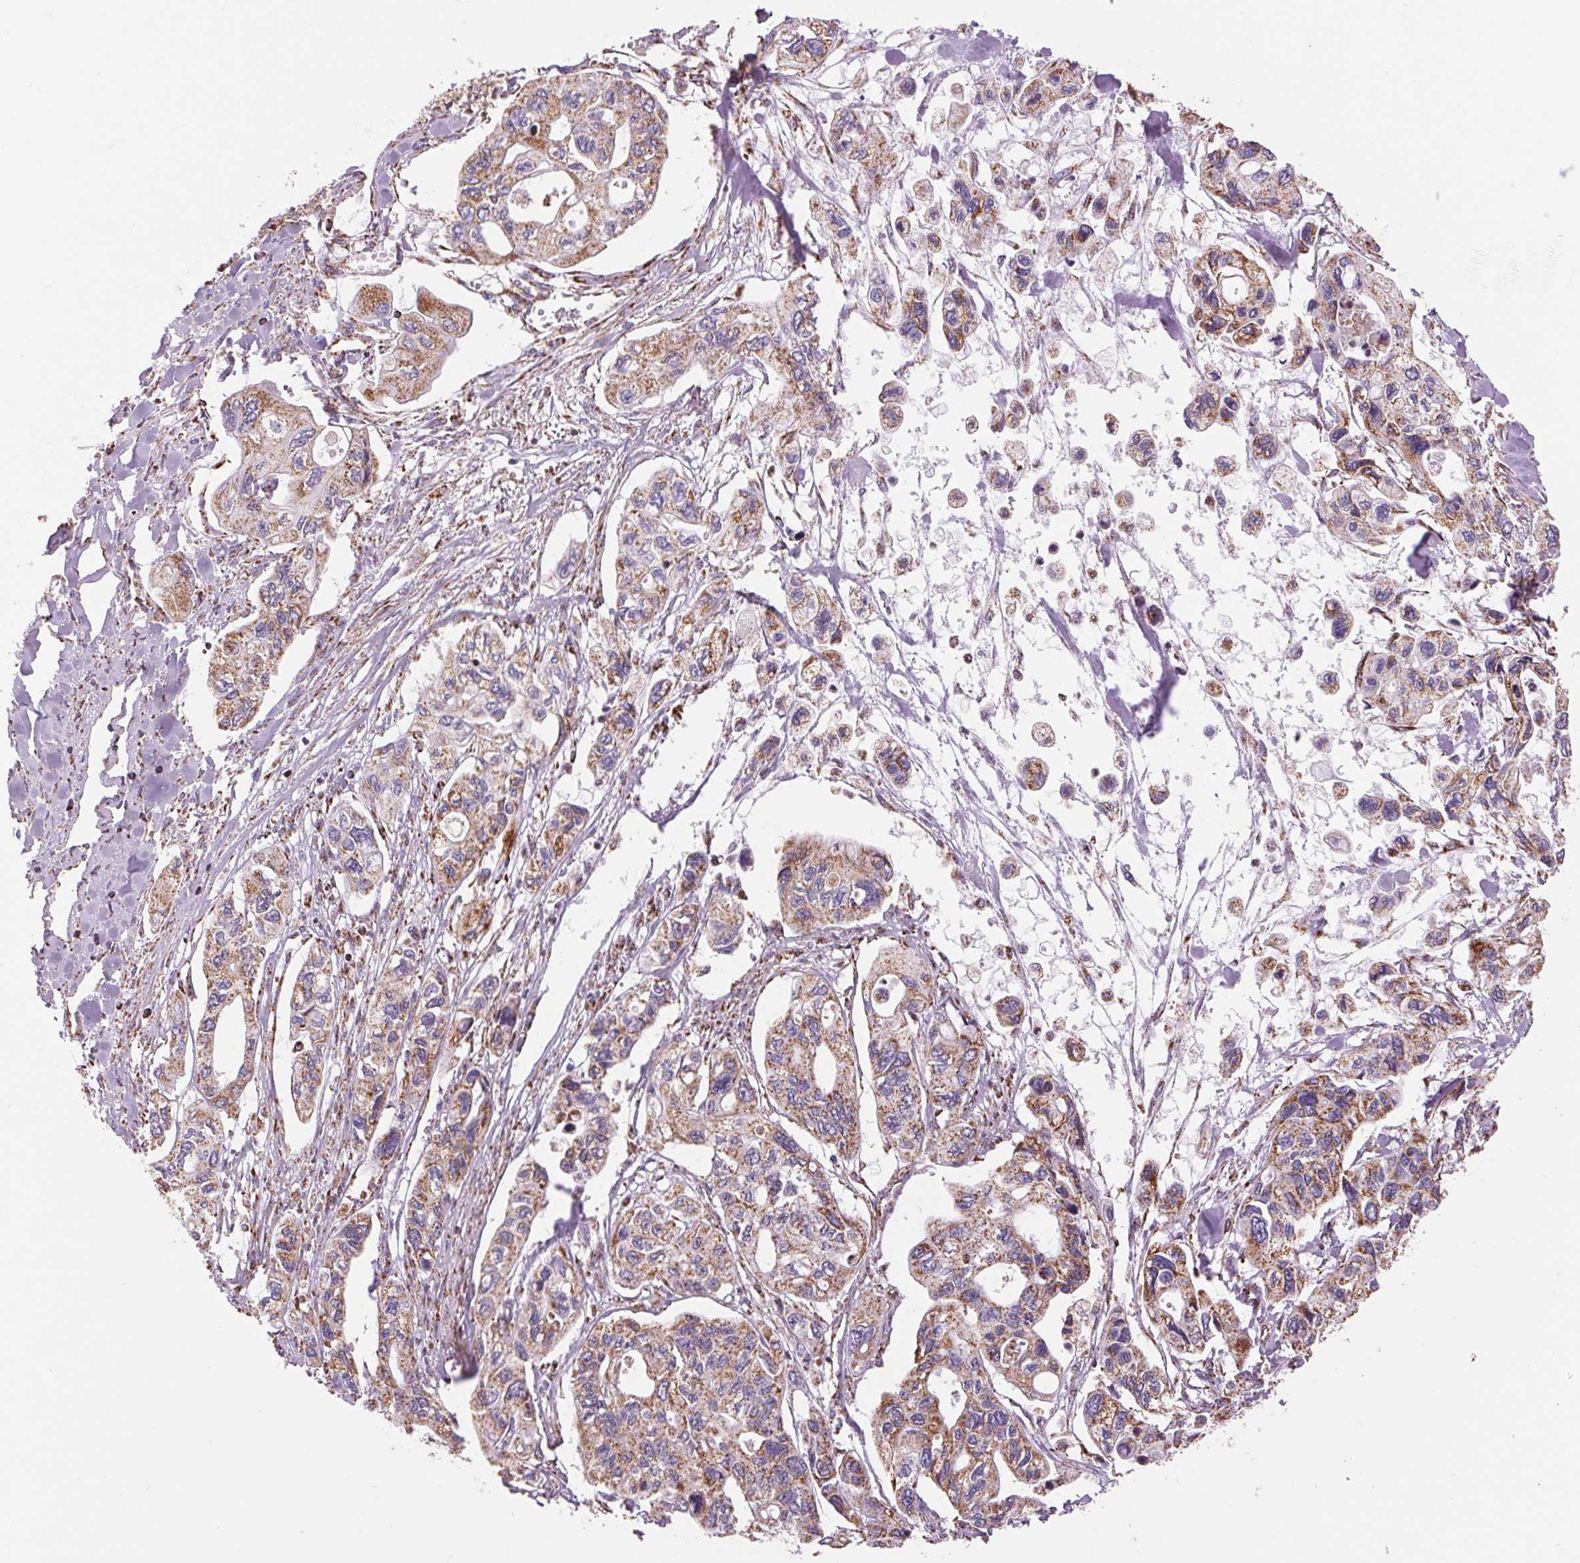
{"staining": {"intensity": "weak", "quantity": ">75%", "location": "cytoplasmic/membranous"}, "tissue": "pancreatic cancer", "cell_type": "Tumor cells", "image_type": "cancer", "snomed": [{"axis": "morphology", "description": "Adenocarcinoma, NOS"}, {"axis": "topography", "description": "Pancreas"}], "caption": "Tumor cells demonstrate low levels of weak cytoplasmic/membranous staining in about >75% of cells in pancreatic cancer (adenocarcinoma).", "gene": "ATP5PB", "patient": {"sex": "female", "age": 76}}